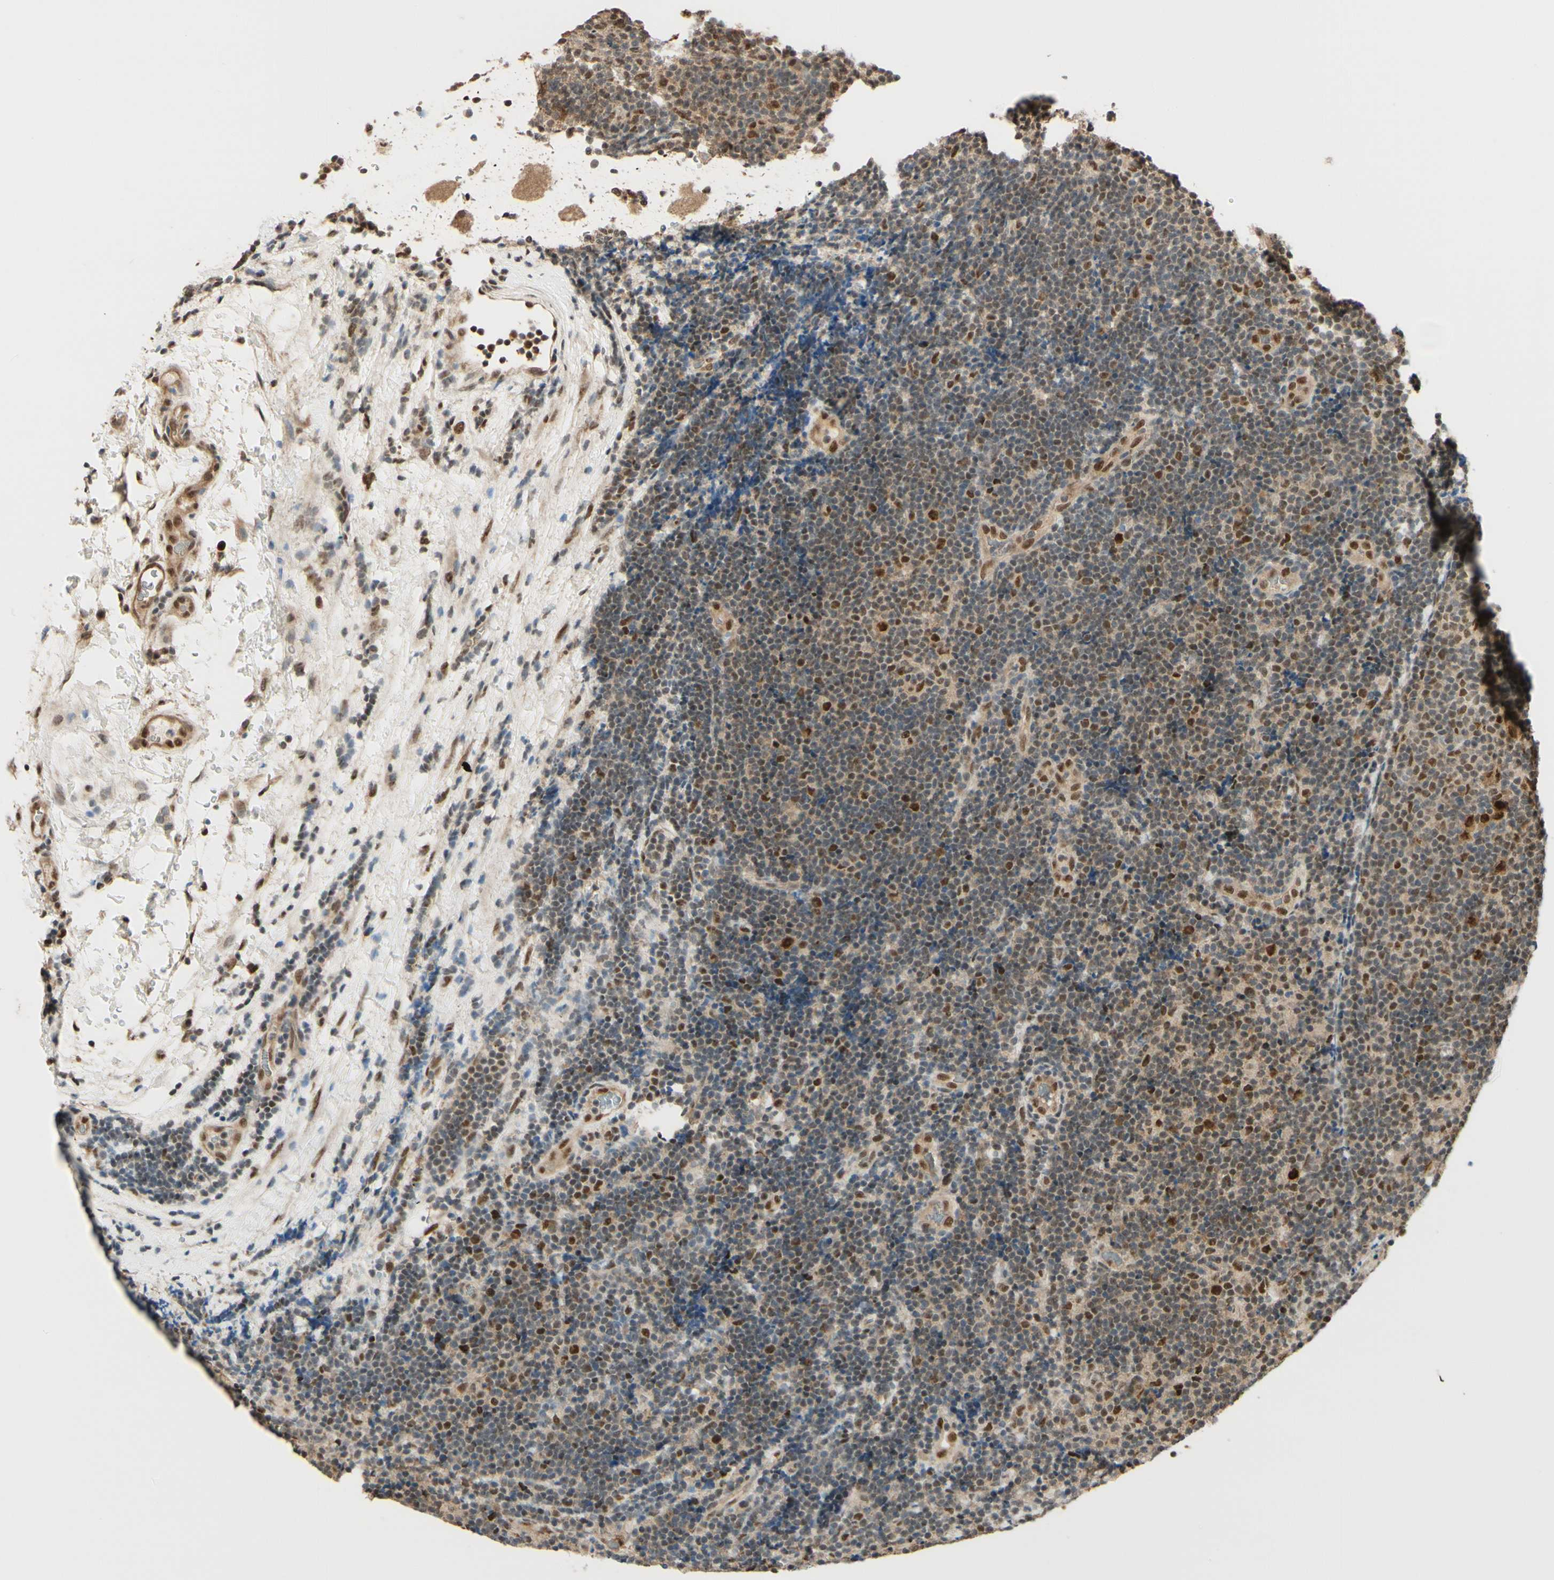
{"staining": {"intensity": "moderate", "quantity": ">75%", "location": "cytoplasmic/membranous,nuclear"}, "tissue": "lymphoma", "cell_type": "Tumor cells", "image_type": "cancer", "snomed": [{"axis": "morphology", "description": "Malignant lymphoma, non-Hodgkin's type, Low grade"}, {"axis": "topography", "description": "Lymph node"}], "caption": "Protein expression analysis of lymphoma shows moderate cytoplasmic/membranous and nuclear expression in about >75% of tumor cells. The staining was performed using DAB, with brown indicating positive protein expression. Nuclei are stained blue with hematoxylin.", "gene": "HSF1", "patient": {"sex": "male", "age": 83}}